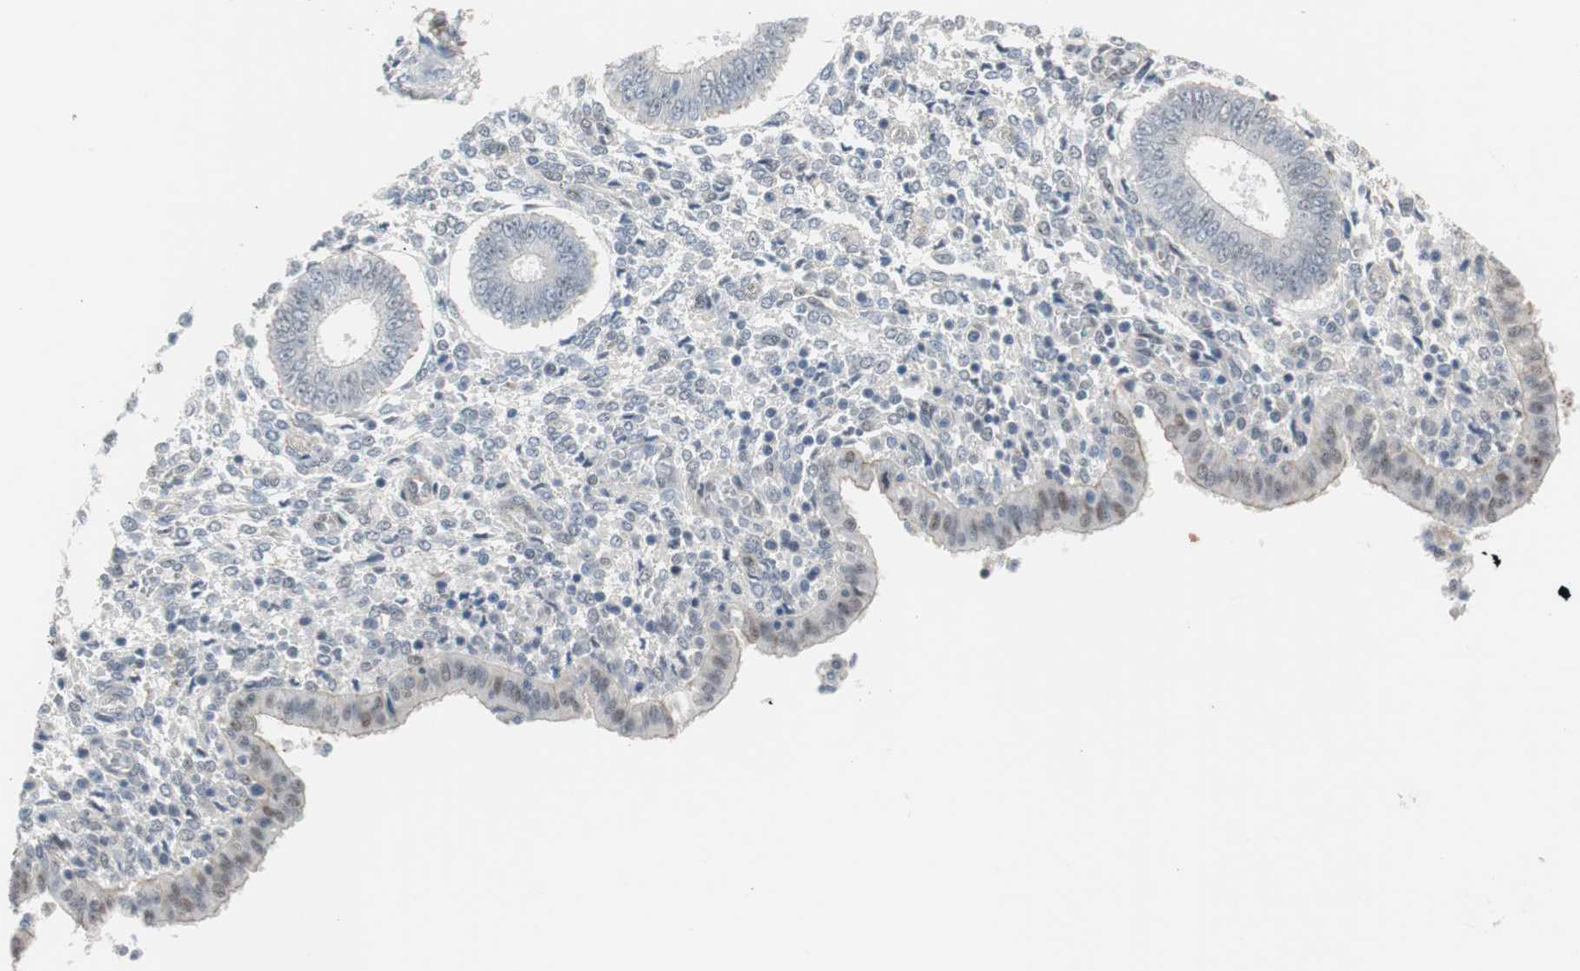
{"staining": {"intensity": "negative", "quantity": "none", "location": "none"}, "tissue": "endometrium", "cell_type": "Cells in endometrial stroma", "image_type": "normal", "snomed": [{"axis": "morphology", "description": "Normal tissue, NOS"}, {"axis": "topography", "description": "Endometrium"}], "caption": "Unremarkable endometrium was stained to show a protein in brown. There is no significant expression in cells in endometrial stroma. (Immunohistochemistry (ihc), brightfield microscopy, high magnification).", "gene": "PML", "patient": {"sex": "female", "age": 35}}